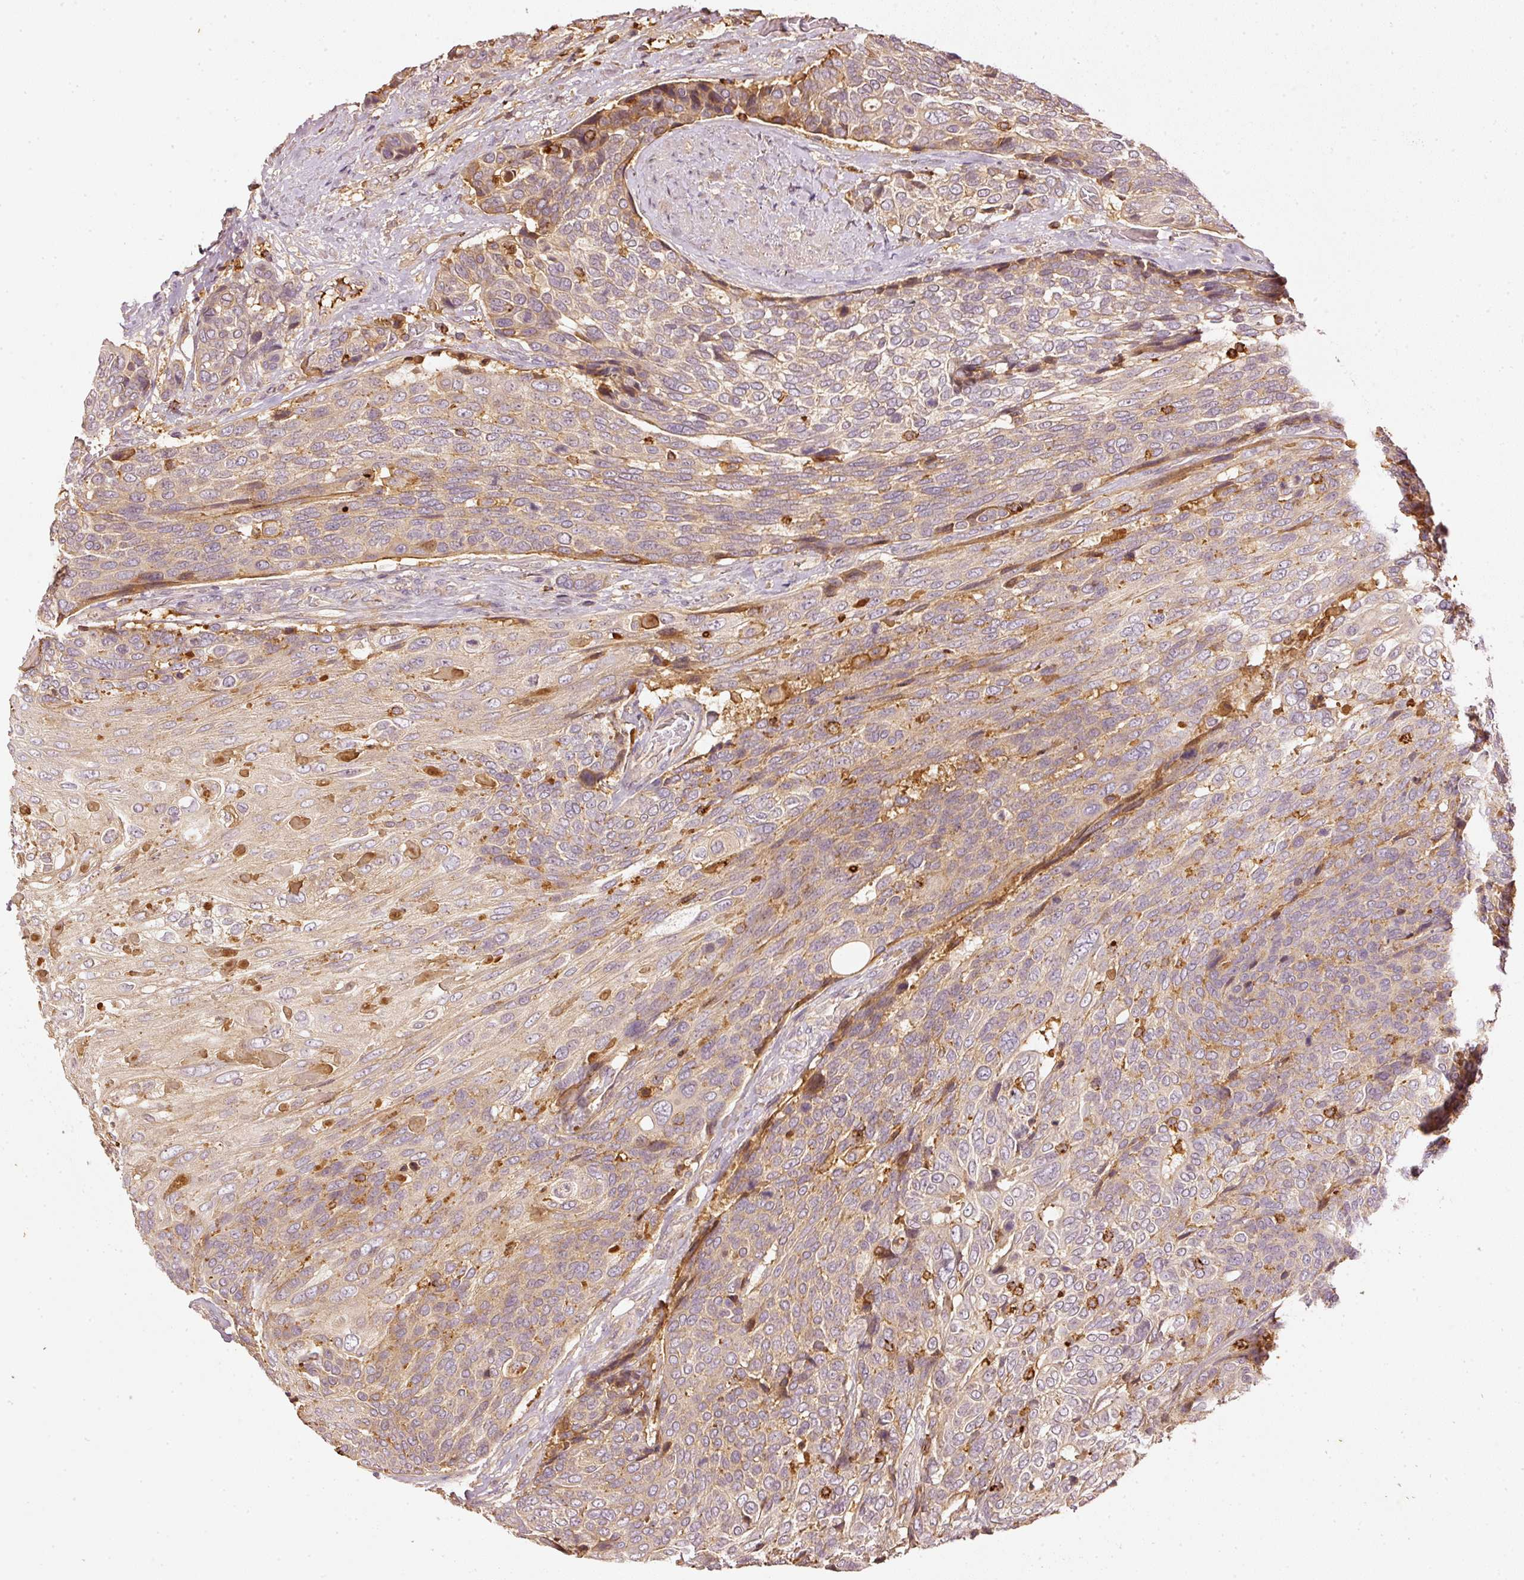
{"staining": {"intensity": "weak", "quantity": ">75%", "location": "cytoplasmic/membranous"}, "tissue": "urothelial cancer", "cell_type": "Tumor cells", "image_type": "cancer", "snomed": [{"axis": "morphology", "description": "Urothelial carcinoma, High grade"}, {"axis": "topography", "description": "Urinary bladder"}], "caption": "Immunohistochemistry micrograph of neoplastic tissue: human urothelial carcinoma (high-grade) stained using immunohistochemistry demonstrates low levels of weak protein expression localized specifically in the cytoplasmic/membranous of tumor cells, appearing as a cytoplasmic/membranous brown color.", "gene": "EVL", "patient": {"sex": "female", "age": 70}}